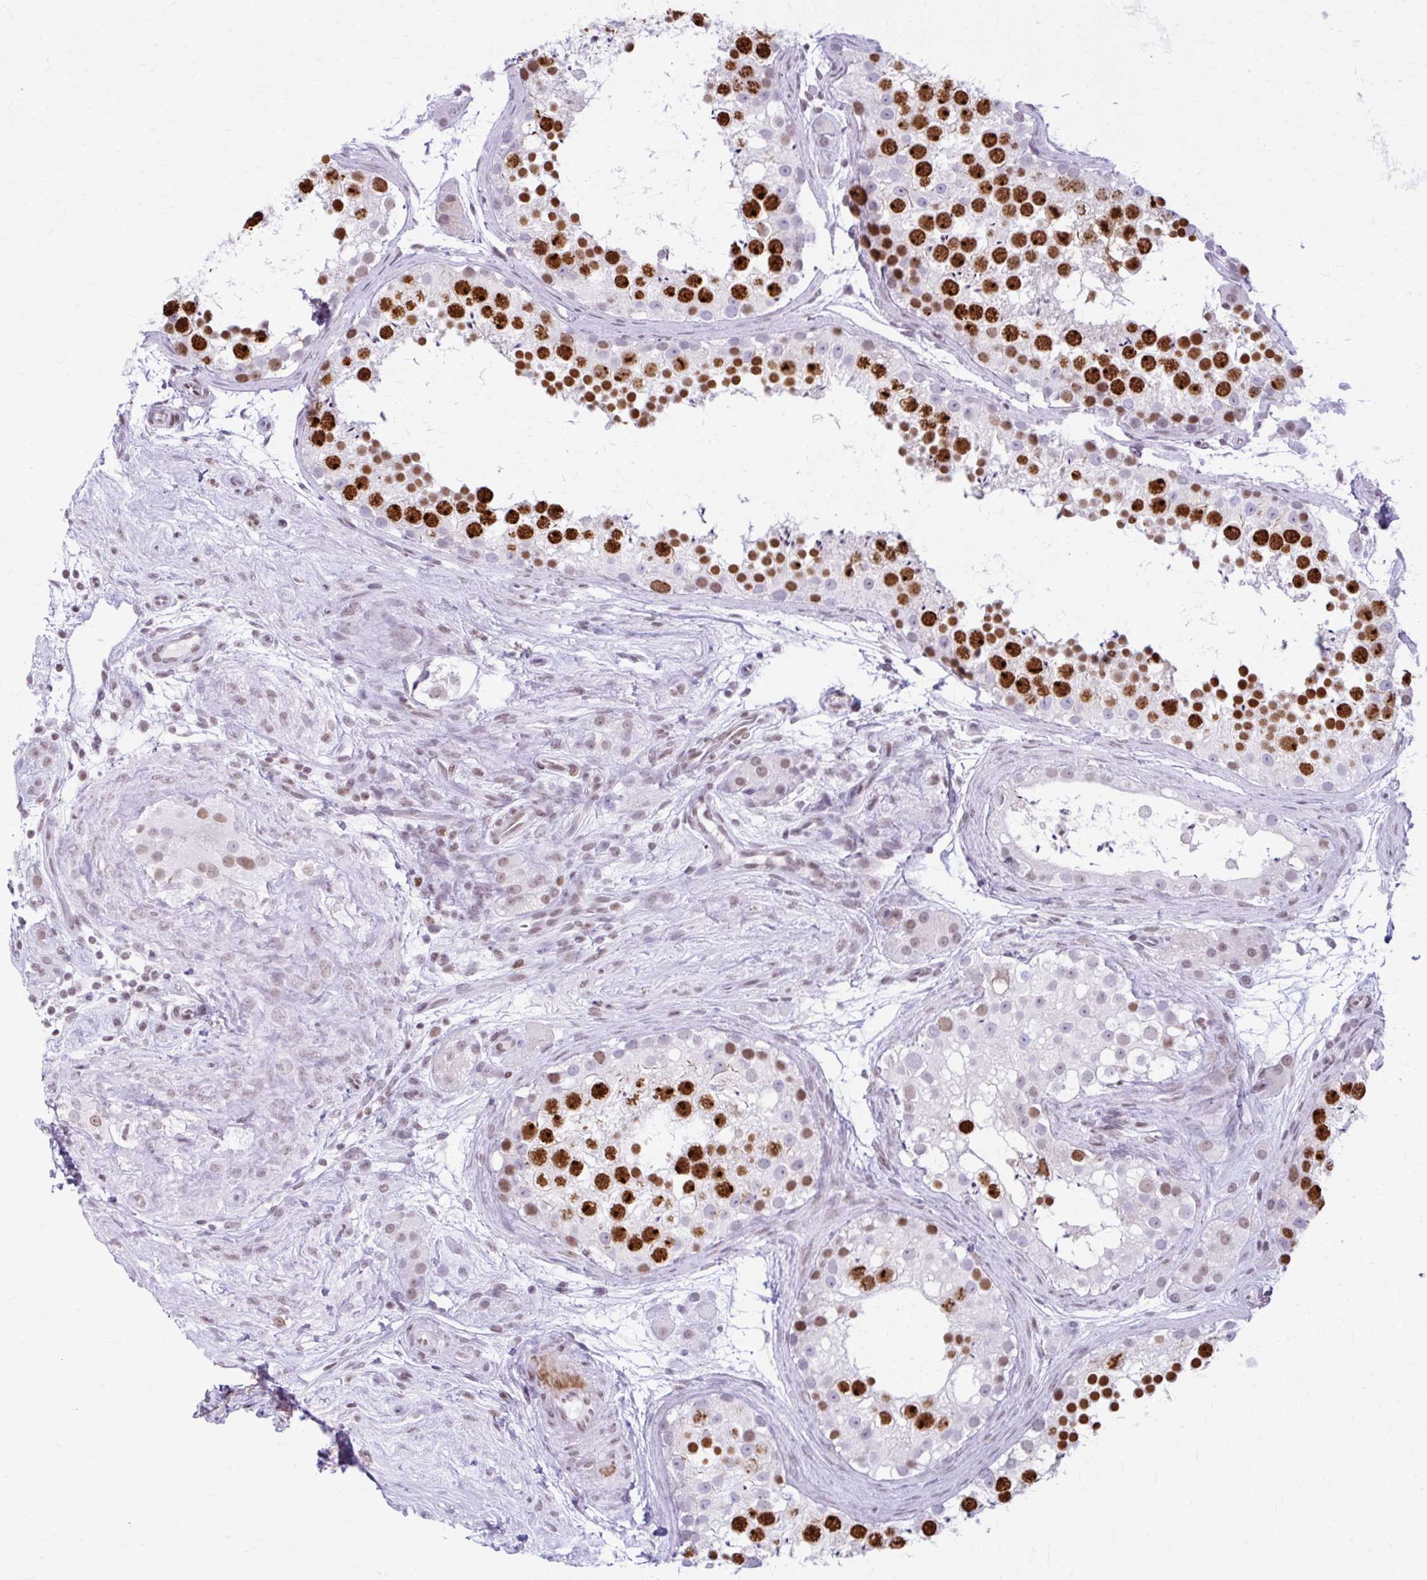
{"staining": {"intensity": "strong", "quantity": ">75%", "location": "nuclear"}, "tissue": "testis", "cell_type": "Cells in seminiferous ducts", "image_type": "normal", "snomed": [{"axis": "morphology", "description": "Normal tissue, NOS"}, {"axis": "topography", "description": "Testis"}], "caption": "High-magnification brightfield microscopy of normal testis stained with DAB (brown) and counterstained with hematoxylin (blue). cells in seminiferous ducts exhibit strong nuclear expression is identified in about>75% of cells.", "gene": "PABIR1", "patient": {"sex": "male", "age": 41}}